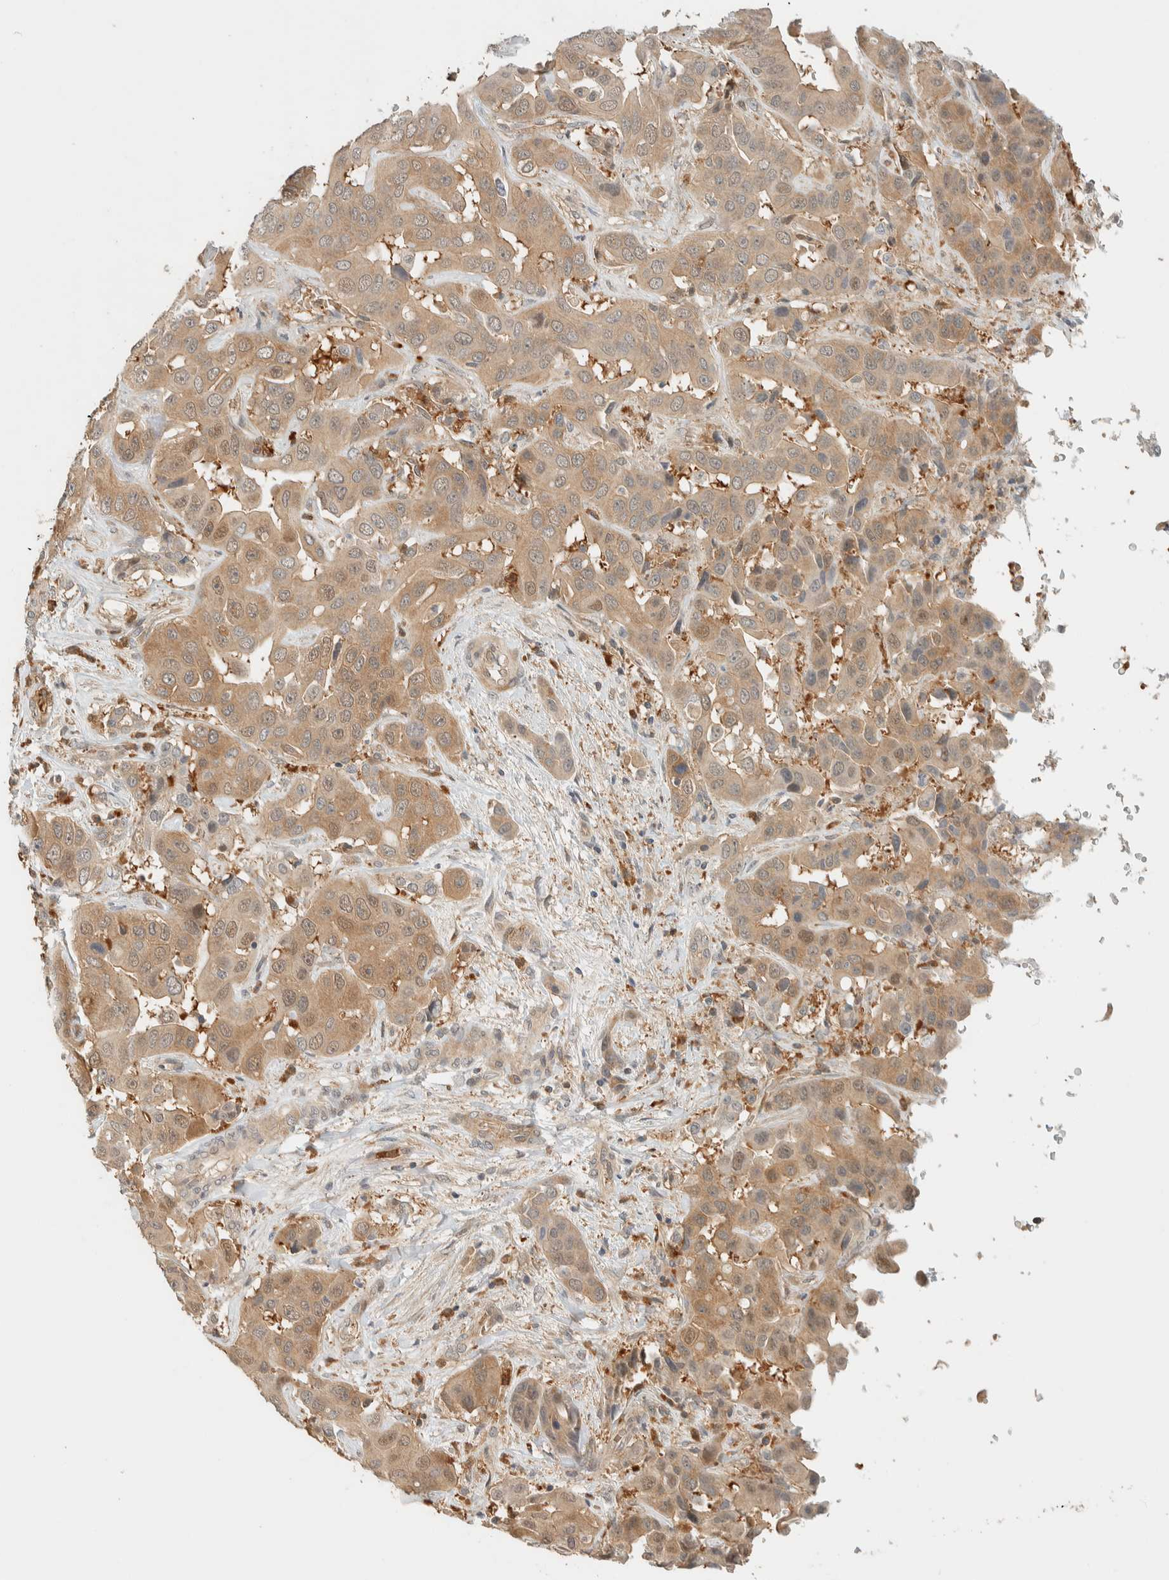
{"staining": {"intensity": "moderate", "quantity": ">75%", "location": "cytoplasmic/membranous"}, "tissue": "liver cancer", "cell_type": "Tumor cells", "image_type": "cancer", "snomed": [{"axis": "morphology", "description": "Cholangiocarcinoma"}, {"axis": "topography", "description": "Liver"}], "caption": "A photomicrograph showing moderate cytoplasmic/membranous staining in approximately >75% of tumor cells in cholangiocarcinoma (liver), as visualized by brown immunohistochemical staining.", "gene": "ADSS2", "patient": {"sex": "female", "age": 52}}